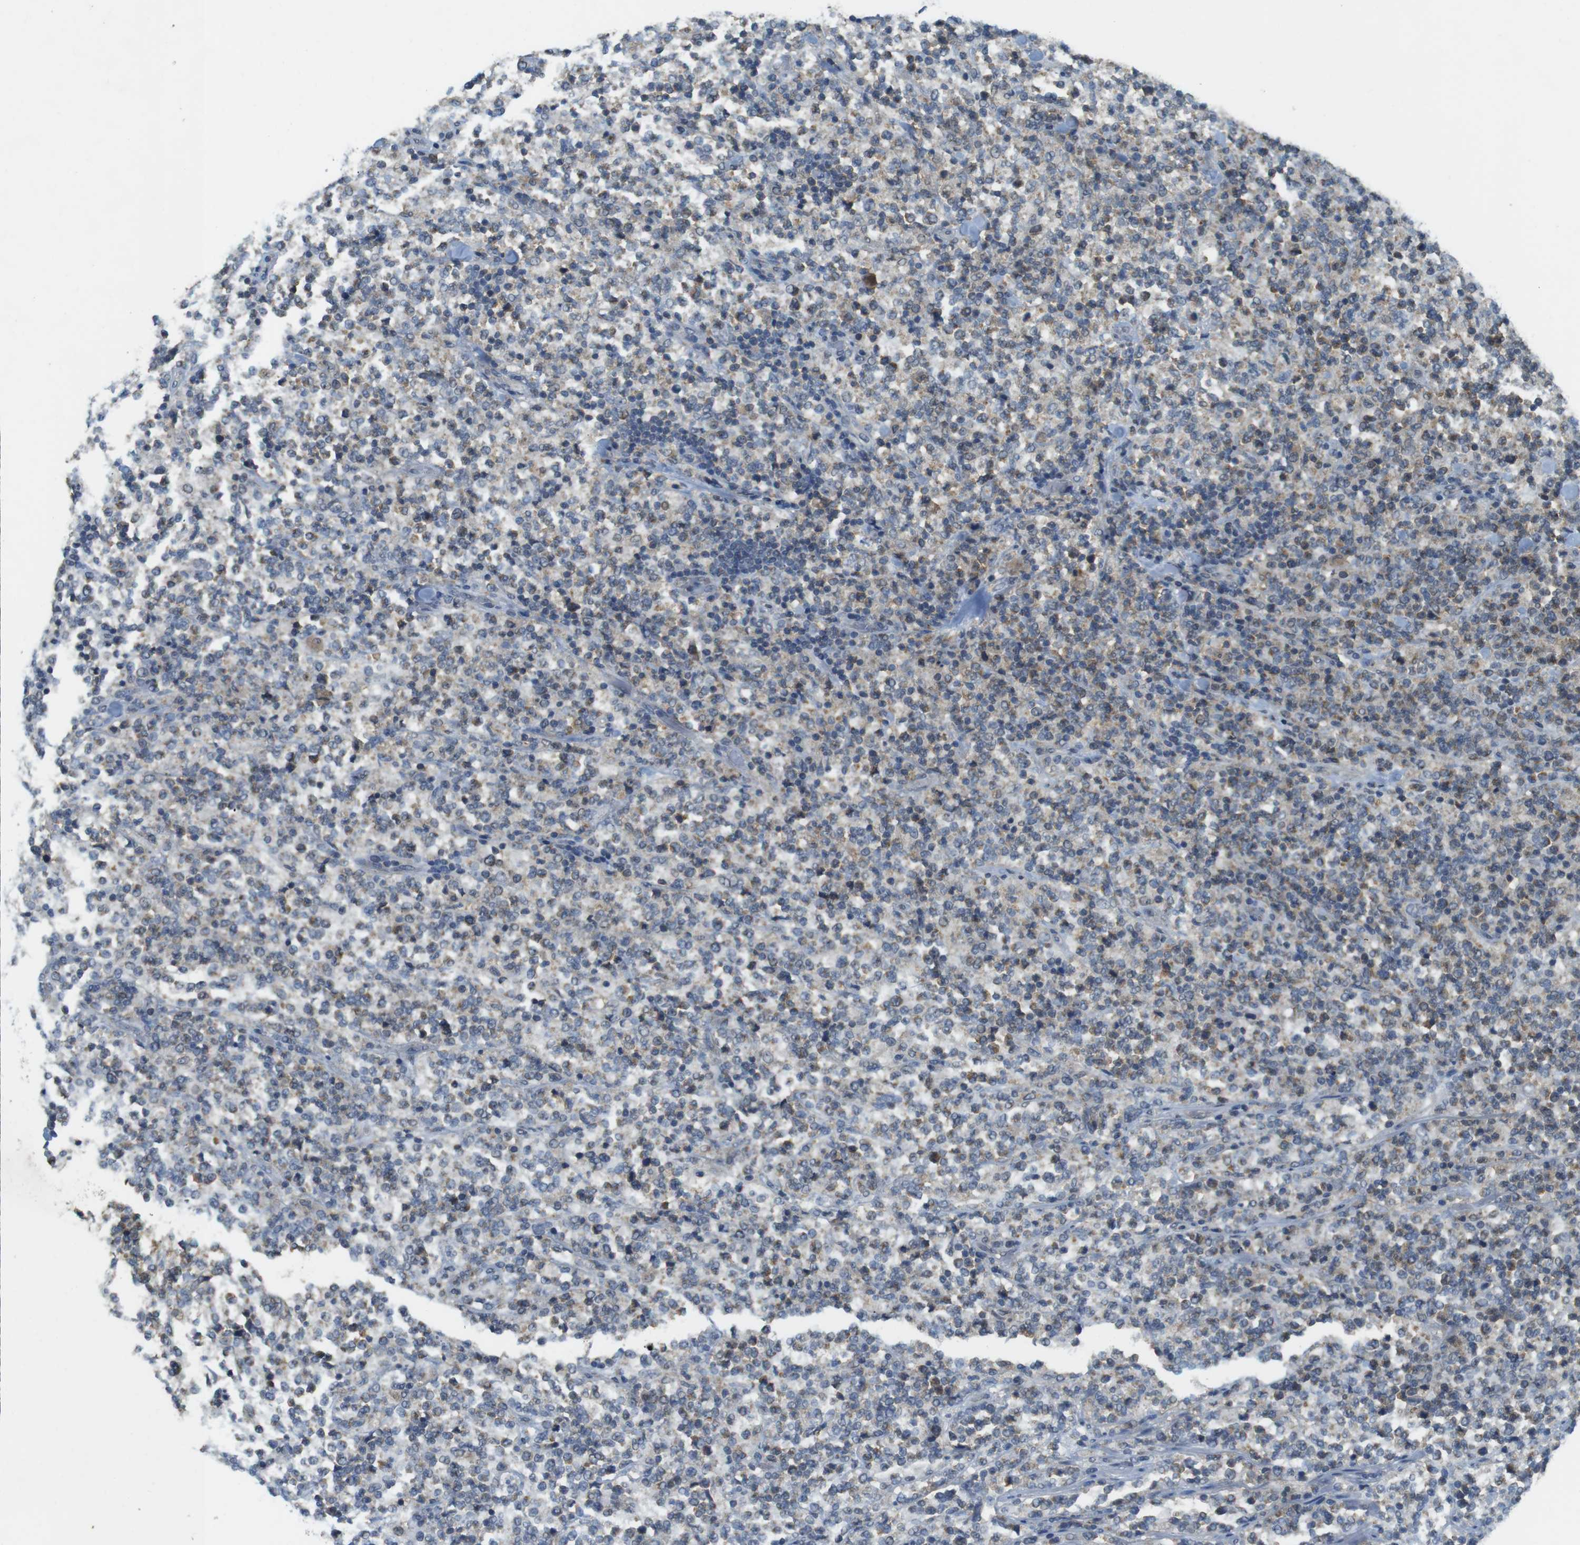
{"staining": {"intensity": "moderate", "quantity": "25%-75%", "location": "cytoplasmic/membranous"}, "tissue": "lymphoma", "cell_type": "Tumor cells", "image_type": "cancer", "snomed": [{"axis": "morphology", "description": "Malignant lymphoma, non-Hodgkin's type, High grade"}, {"axis": "topography", "description": "Soft tissue"}], "caption": "Tumor cells demonstrate moderate cytoplasmic/membranous staining in about 25%-75% of cells in lymphoma.", "gene": "BRI3BP", "patient": {"sex": "male", "age": 18}}